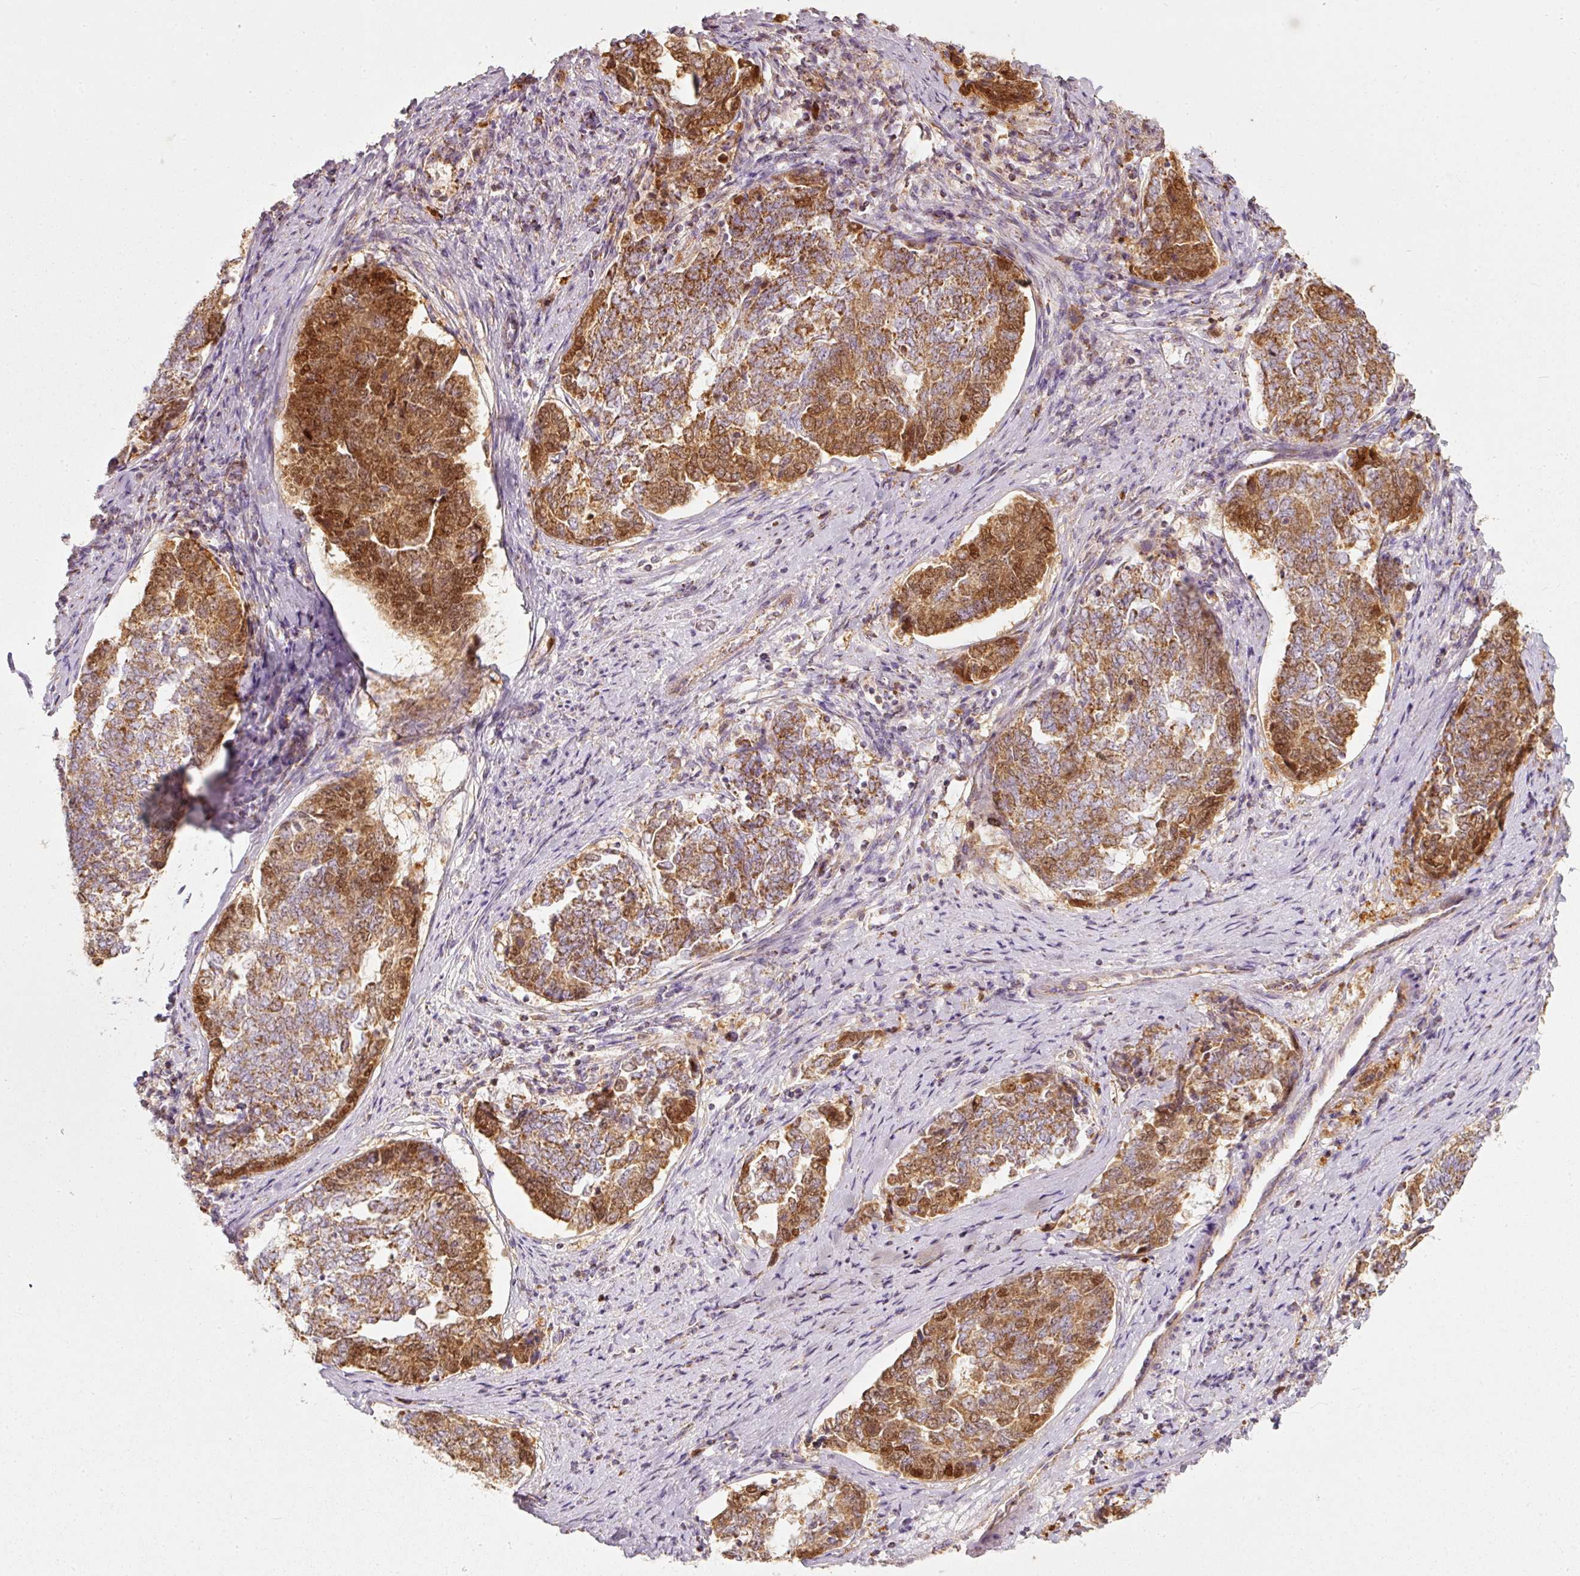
{"staining": {"intensity": "strong", "quantity": ">75%", "location": "cytoplasmic/membranous,nuclear"}, "tissue": "endometrial cancer", "cell_type": "Tumor cells", "image_type": "cancer", "snomed": [{"axis": "morphology", "description": "Adenocarcinoma, NOS"}, {"axis": "topography", "description": "Endometrium"}], "caption": "Strong cytoplasmic/membranous and nuclear protein staining is seen in approximately >75% of tumor cells in endometrial adenocarcinoma.", "gene": "DUT", "patient": {"sex": "female", "age": 80}}